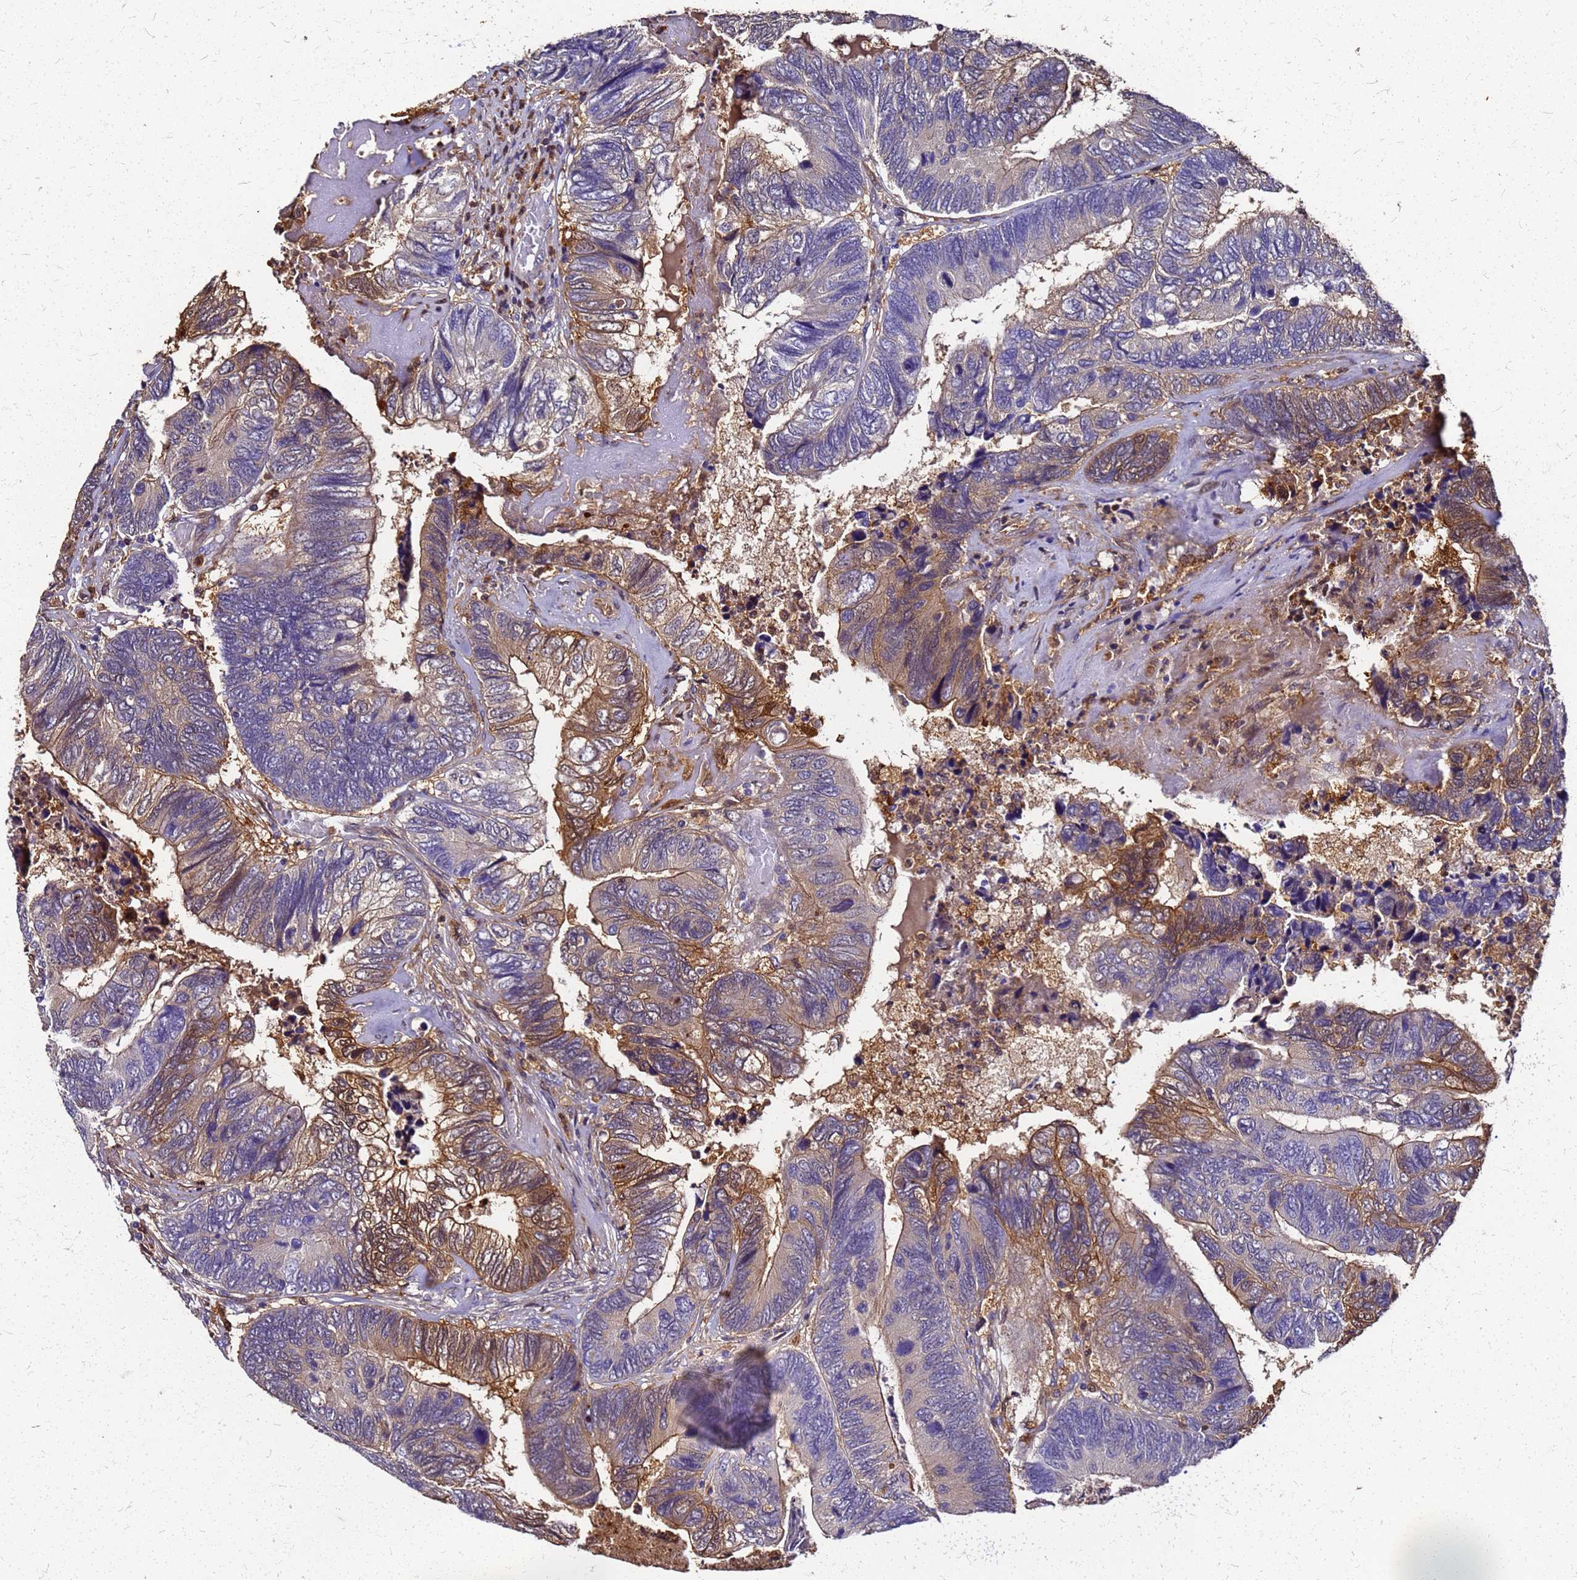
{"staining": {"intensity": "strong", "quantity": "<25%", "location": "cytoplasmic/membranous"}, "tissue": "colorectal cancer", "cell_type": "Tumor cells", "image_type": "cancer", "snomed": [{"axis": "morphology", "description": "Adenocarcinoma, NOS"}, {"axis": "topography", "description": "Colon"}], "caption": "High-magnification brightfield microscopy of colorectal cancer (adenocarcinoma) stained with DAB (brown) and counterstained with hematoxylin (blue). tumor cells exhibit strong cytoplasmic/membranous positivity is identified in approximately<25% of cells.", "gene": "S100A11", "patient": {"sex": "female", "age": 67}}